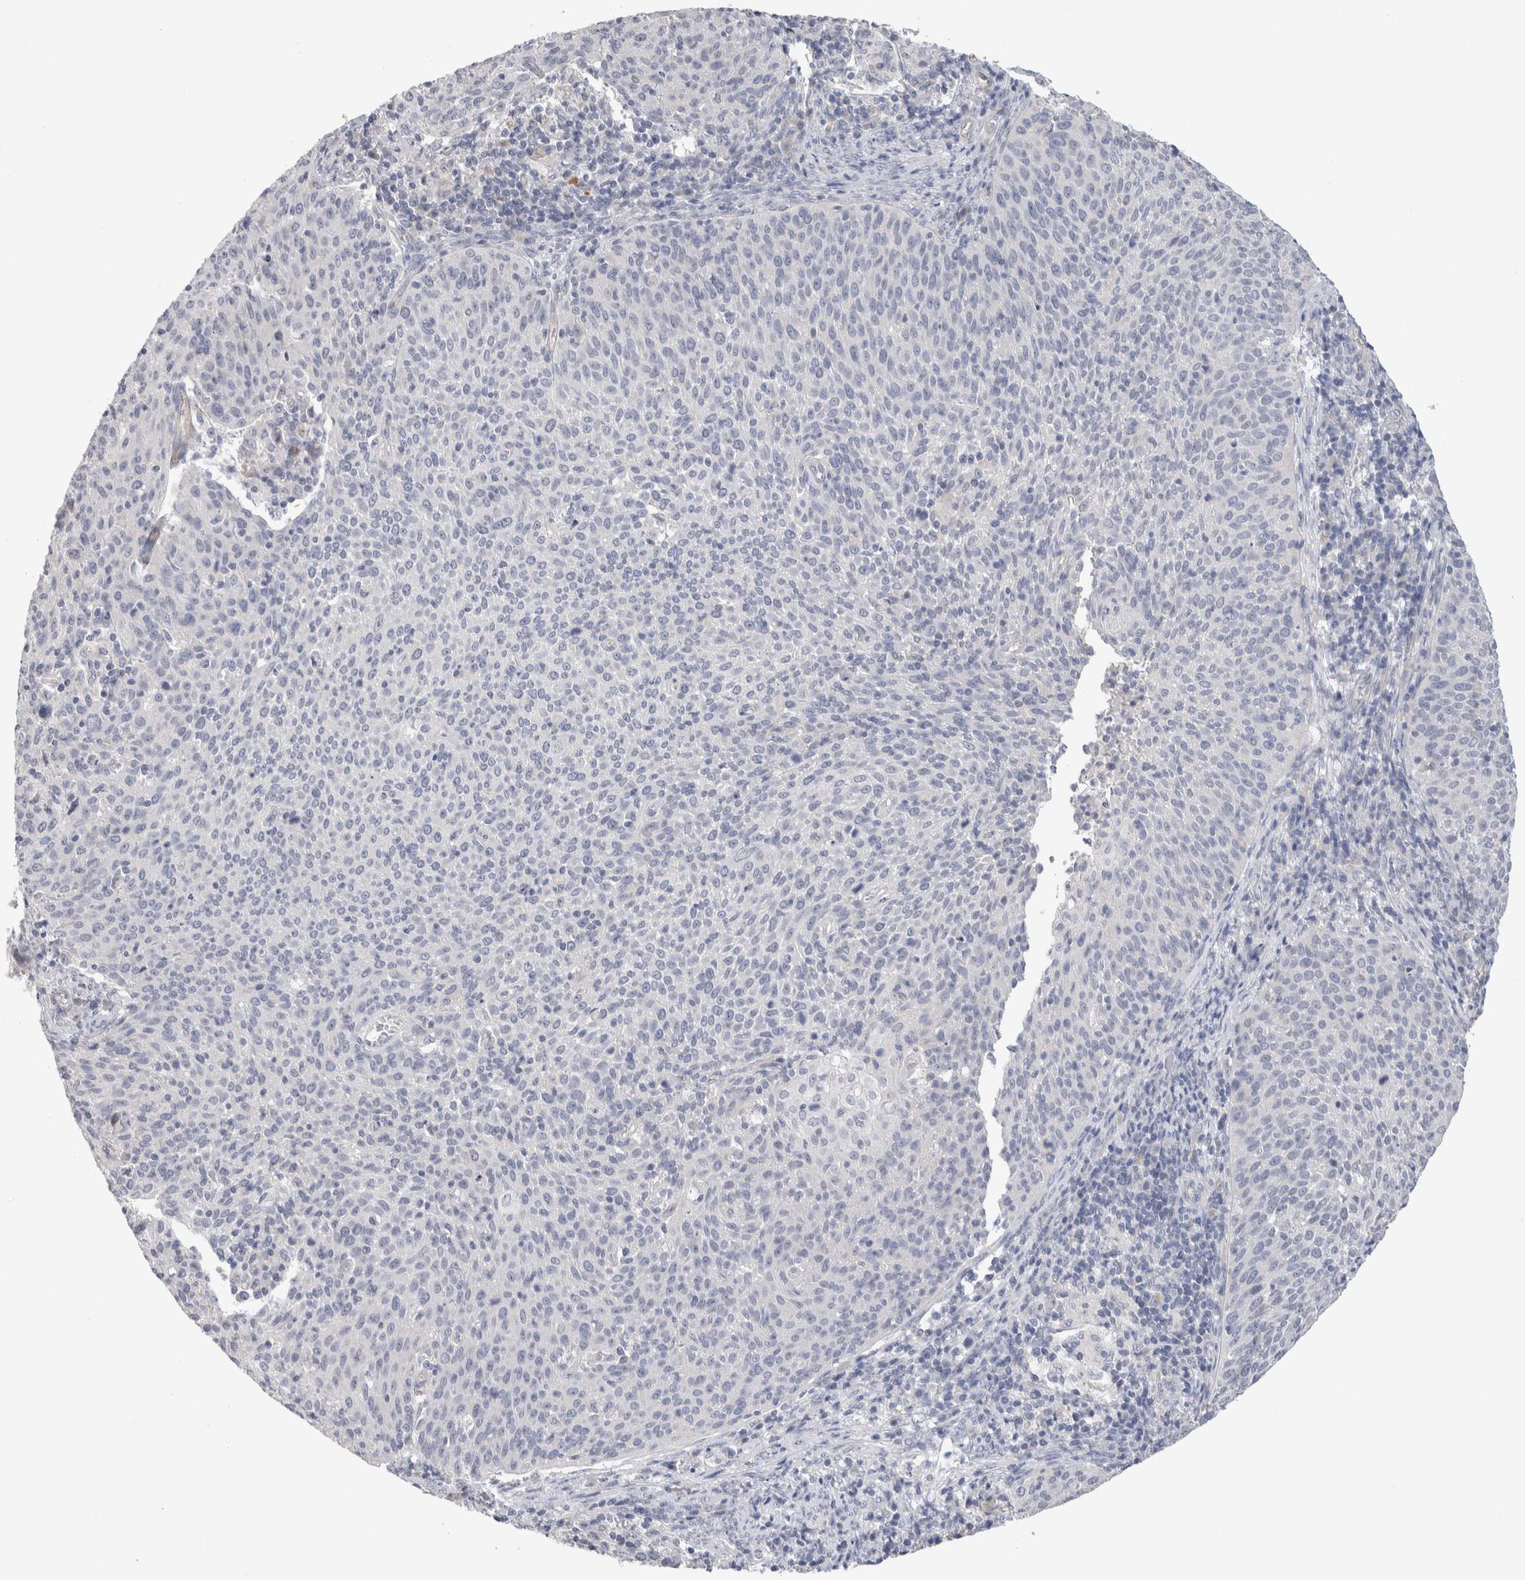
{"staining": {"intensity": "negative", "quantity": "none", "location": "none"}, "tissue": "cervical cancer", "cell_type": "Tumor cells", "image_type": "cancer", "snomed": [{"axis": "morphology", "description": "Squamous cell carcinoma, NOS"}, {"axis": "topography", "description": "Cervix"}], "caption": "Immunohistochemistry (IHC) of cervical squamous cell carcinoma shows no staining in tumor cells.", "gene": "AFP", "patient": {"sex": "female", "age": 38}}